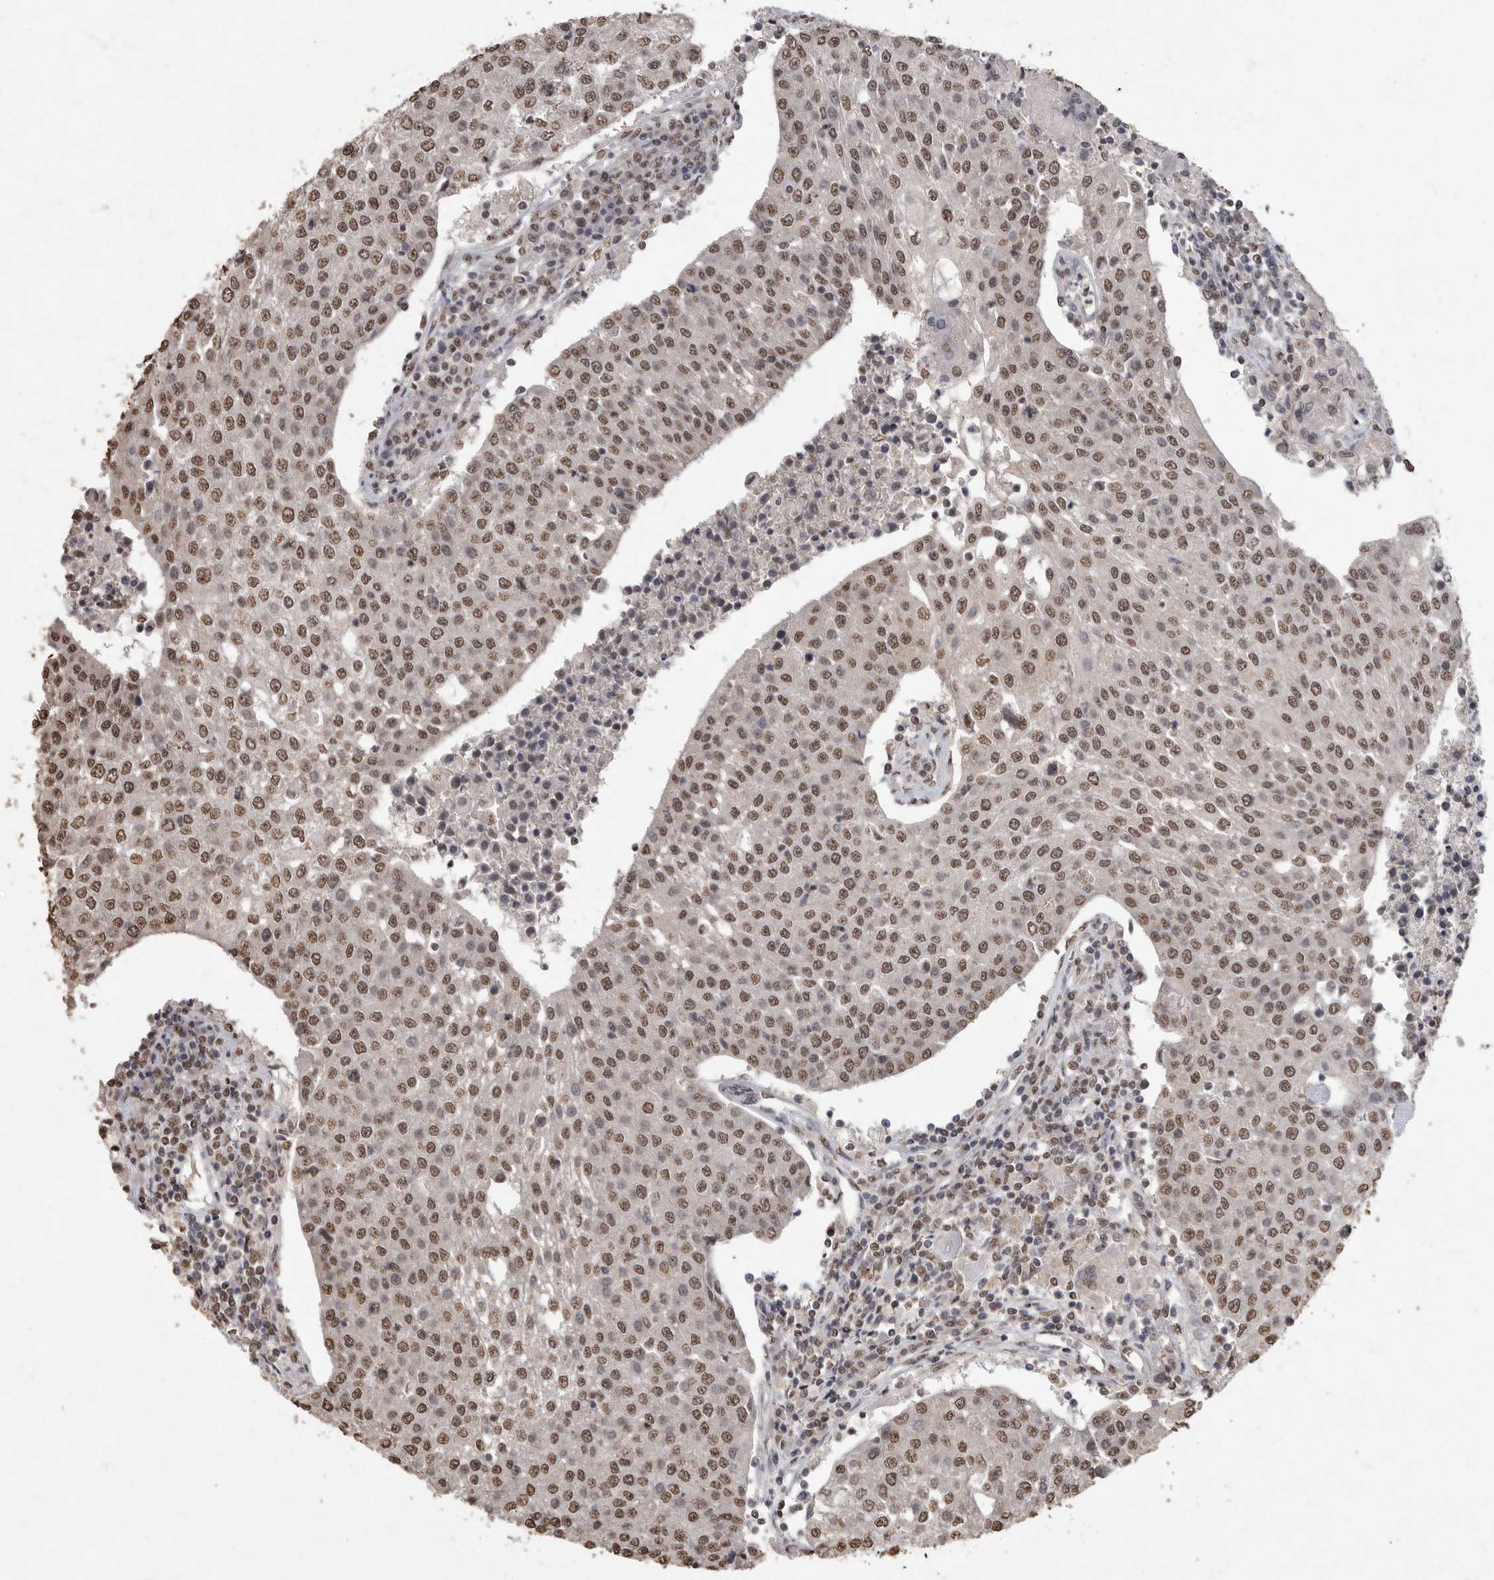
{"staining": {"intensity": "moderate", "quantity": ">75%", "location": "nuclear"}, "tissue": "urothelial cancer", "cell_type": "Tumor cells", "image_type": "cancer", "snomed": [{"axis": "morphology", "description": "Urothelial carcinoma, High grade"}, {"axis": "topography", "description": "Urinary bladder"}], "caption": "Protein analysis of urothelial cancer tissue shows moderate nuclear staining in about >75% of tumor cells.", "gene": "NBL1", "patient": {"sex": "female", "age": 85}}